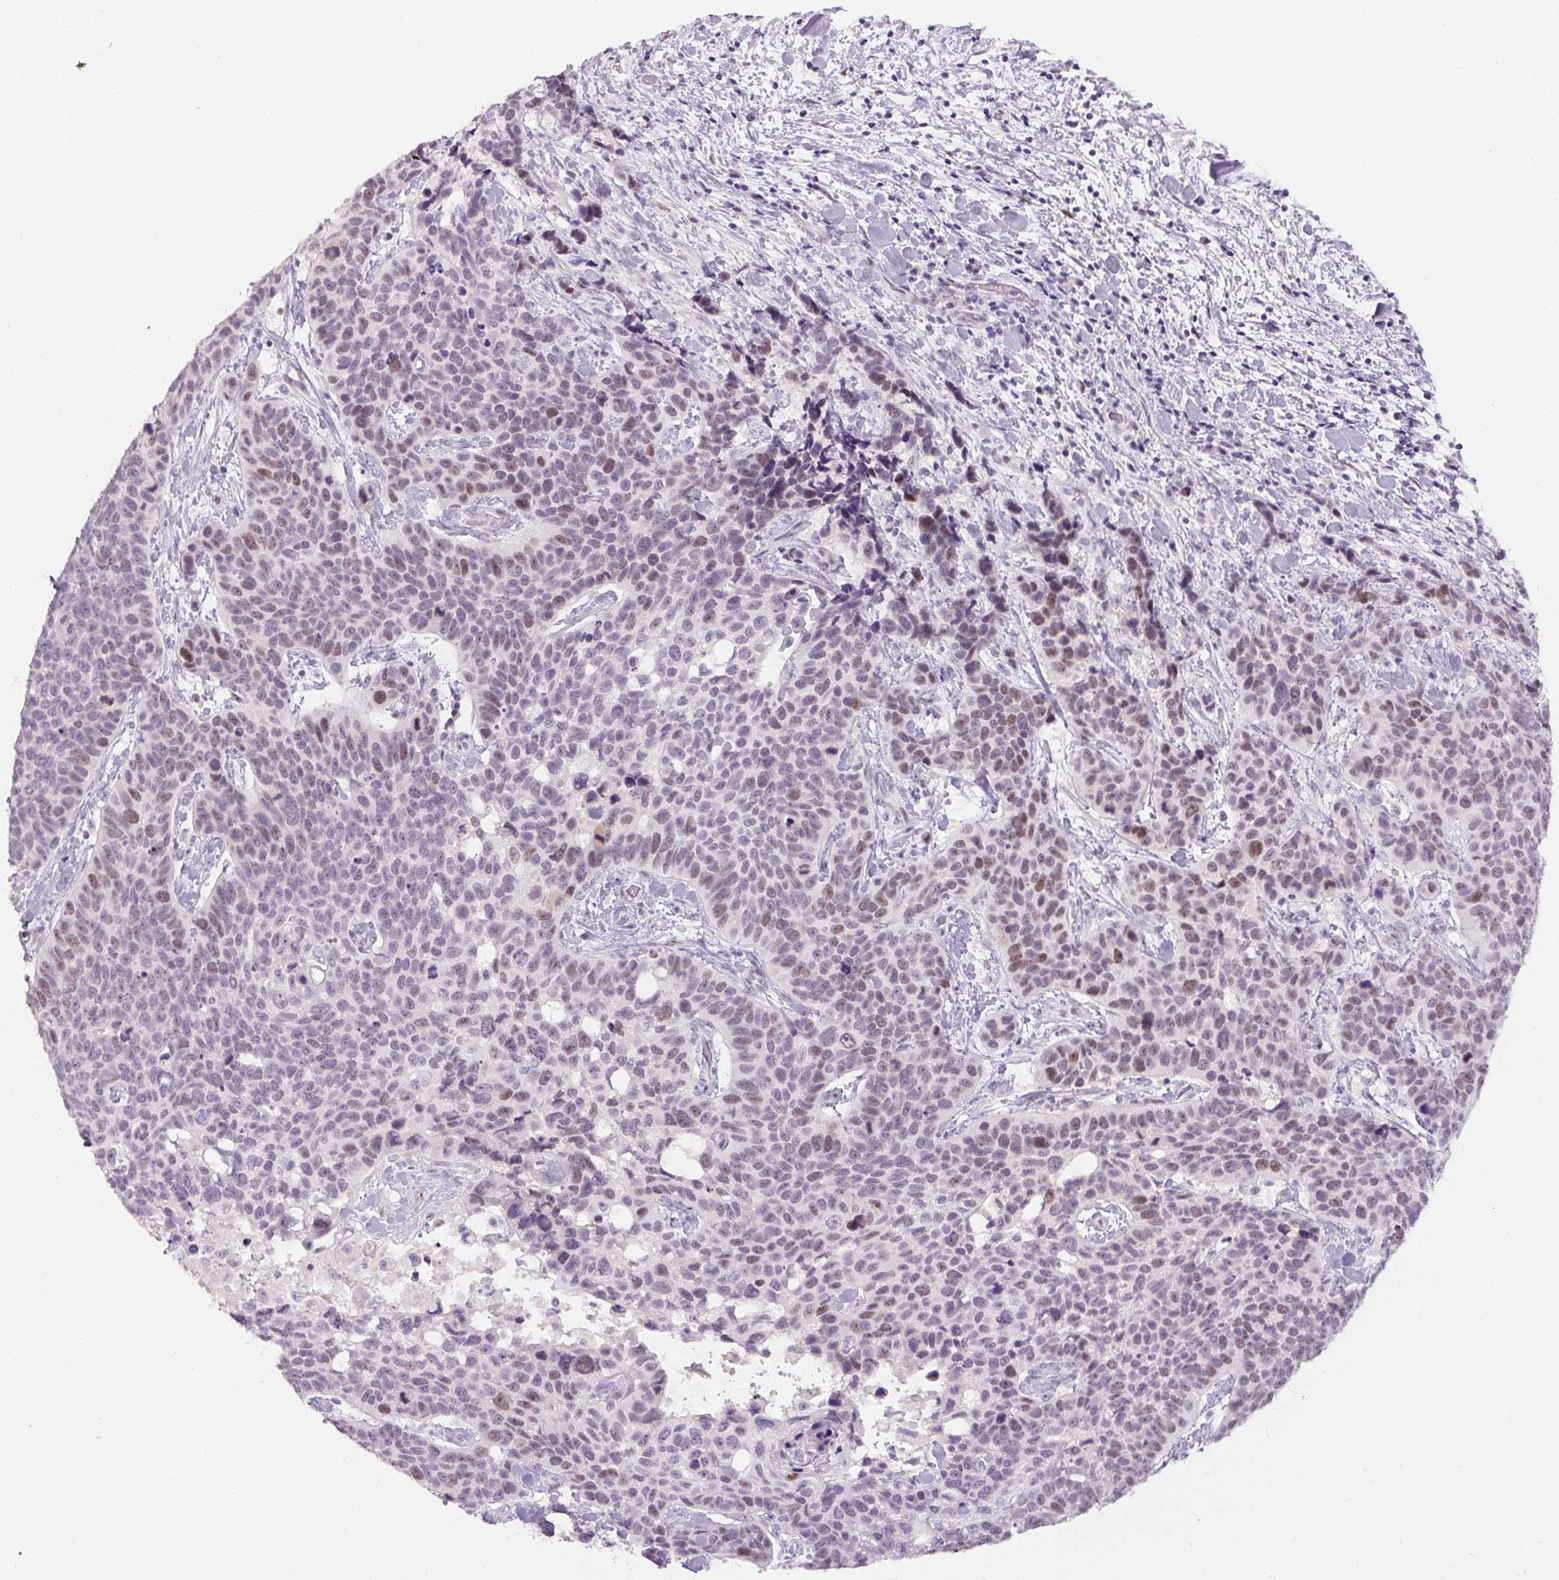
{"staining": {"intensity": "moderate", "quantity": "<25%", "location": "nuclear"}, "tissue": "lung cancer", "cell_type": "Tumor cells", "image_type": "cancer", "snomed": [{"axis": "morphology", "description": "Squamous cell carcinoma, NOS"}, {"axis": "topography", "description": "Lung"}], "caption": "Tumor cells reveal low levels of moderate nuclear staining in approximately <25% of cells in lung cancer.", "gene": "SIX1", "patient": {"sex": "male", "age": 62}}